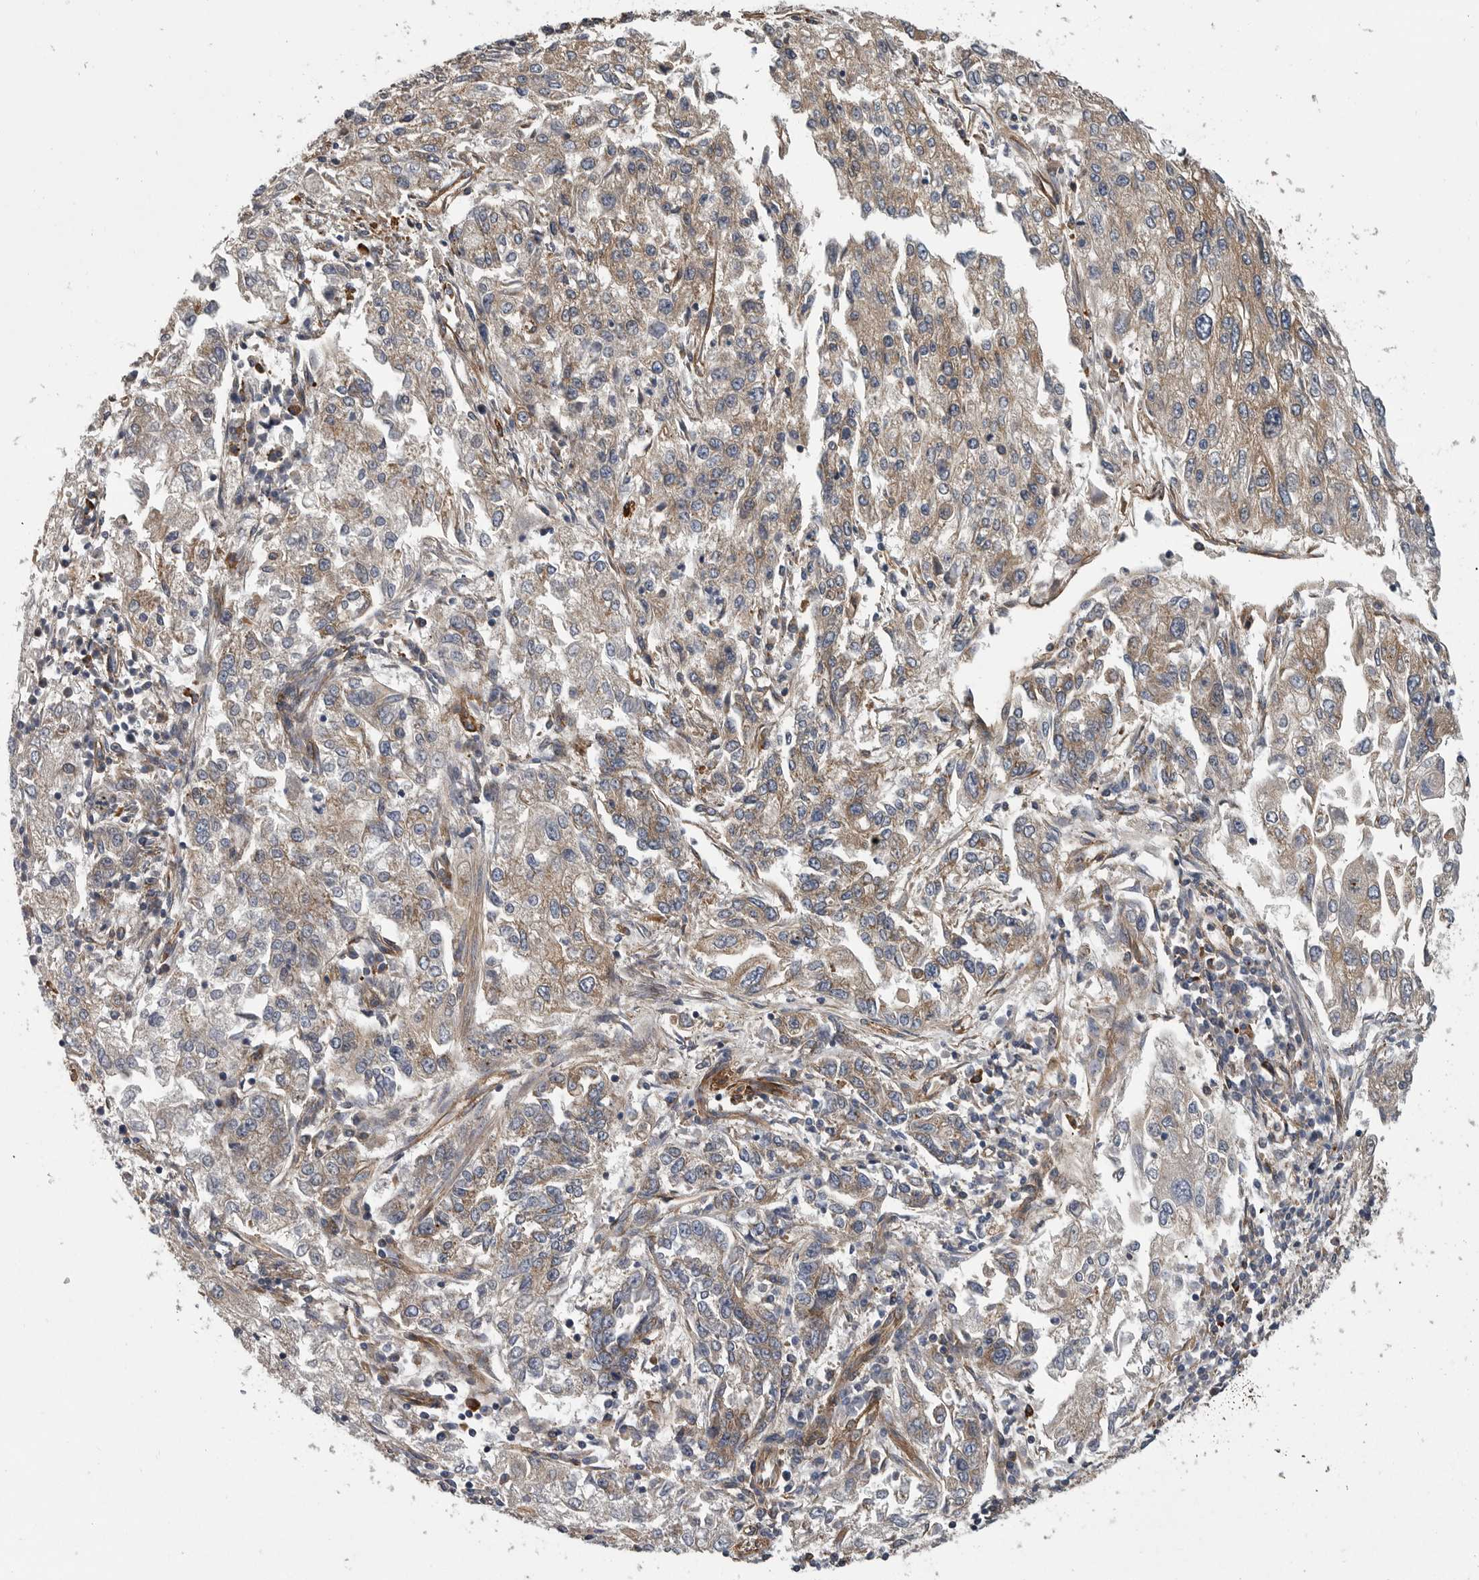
{"staining": {"intensity": "weak", "quantity": ">75%", "location": "cytoplasmic/membranous"}, "tissue": "endometrial cancer", "cell_type": "Tumor cells", "image_type": "cancer", "snomed": [{"axis": "morphology", "description": "Adenocarcinoma, NOS"}, {"axis": "topography", "description": "Endometrium"}], "caption": "Immunohistochemistry of endometrial cancer demonstrates low levels of weak cytoplasmic/membranous positivity in approximately >75% of tumor cells.", "gene": "OXR1", "patient": {"sex": "female", "age": 49}}